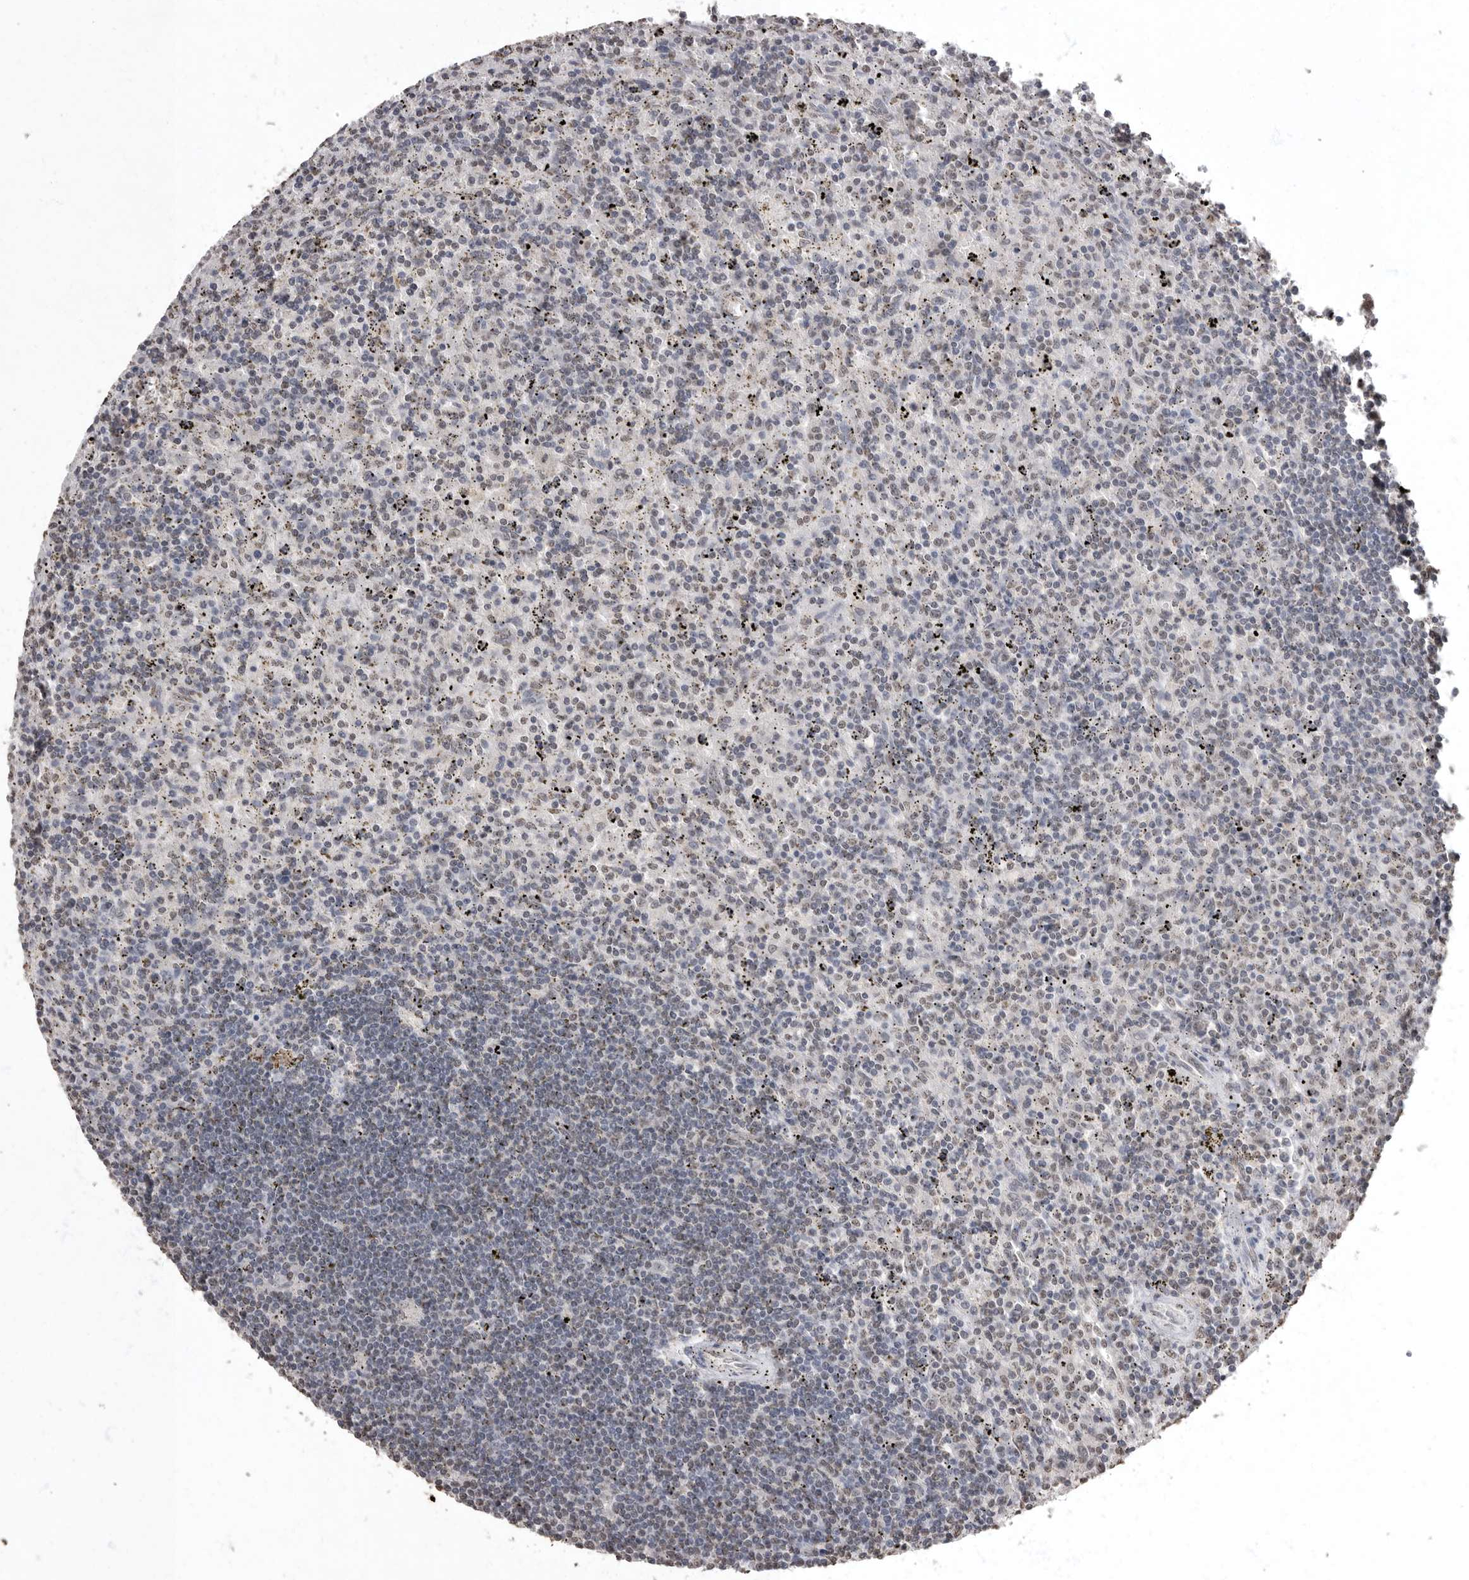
{"staining": {"intensity": "negative", "quantity": "none", "location": "none"}, "tissue": "lymphoma", "cell_type": "Tumor cells", "image_type": "cancer", "snomed": [{"axis": "morphology", "description": "Malignant lymphoma, non-Hodgkin's type, Low grade"}, {"axis": "topography", "description": "Spleen"}], "caption": "Human malignant lymphoma, non-Hodgkin's type (low-grade) stained for a protein using immunohistochemistry (IHC) displays no expression in tumor cells.", "gene": "NBL1", "patient": {"sex": "male", "age": 76}}